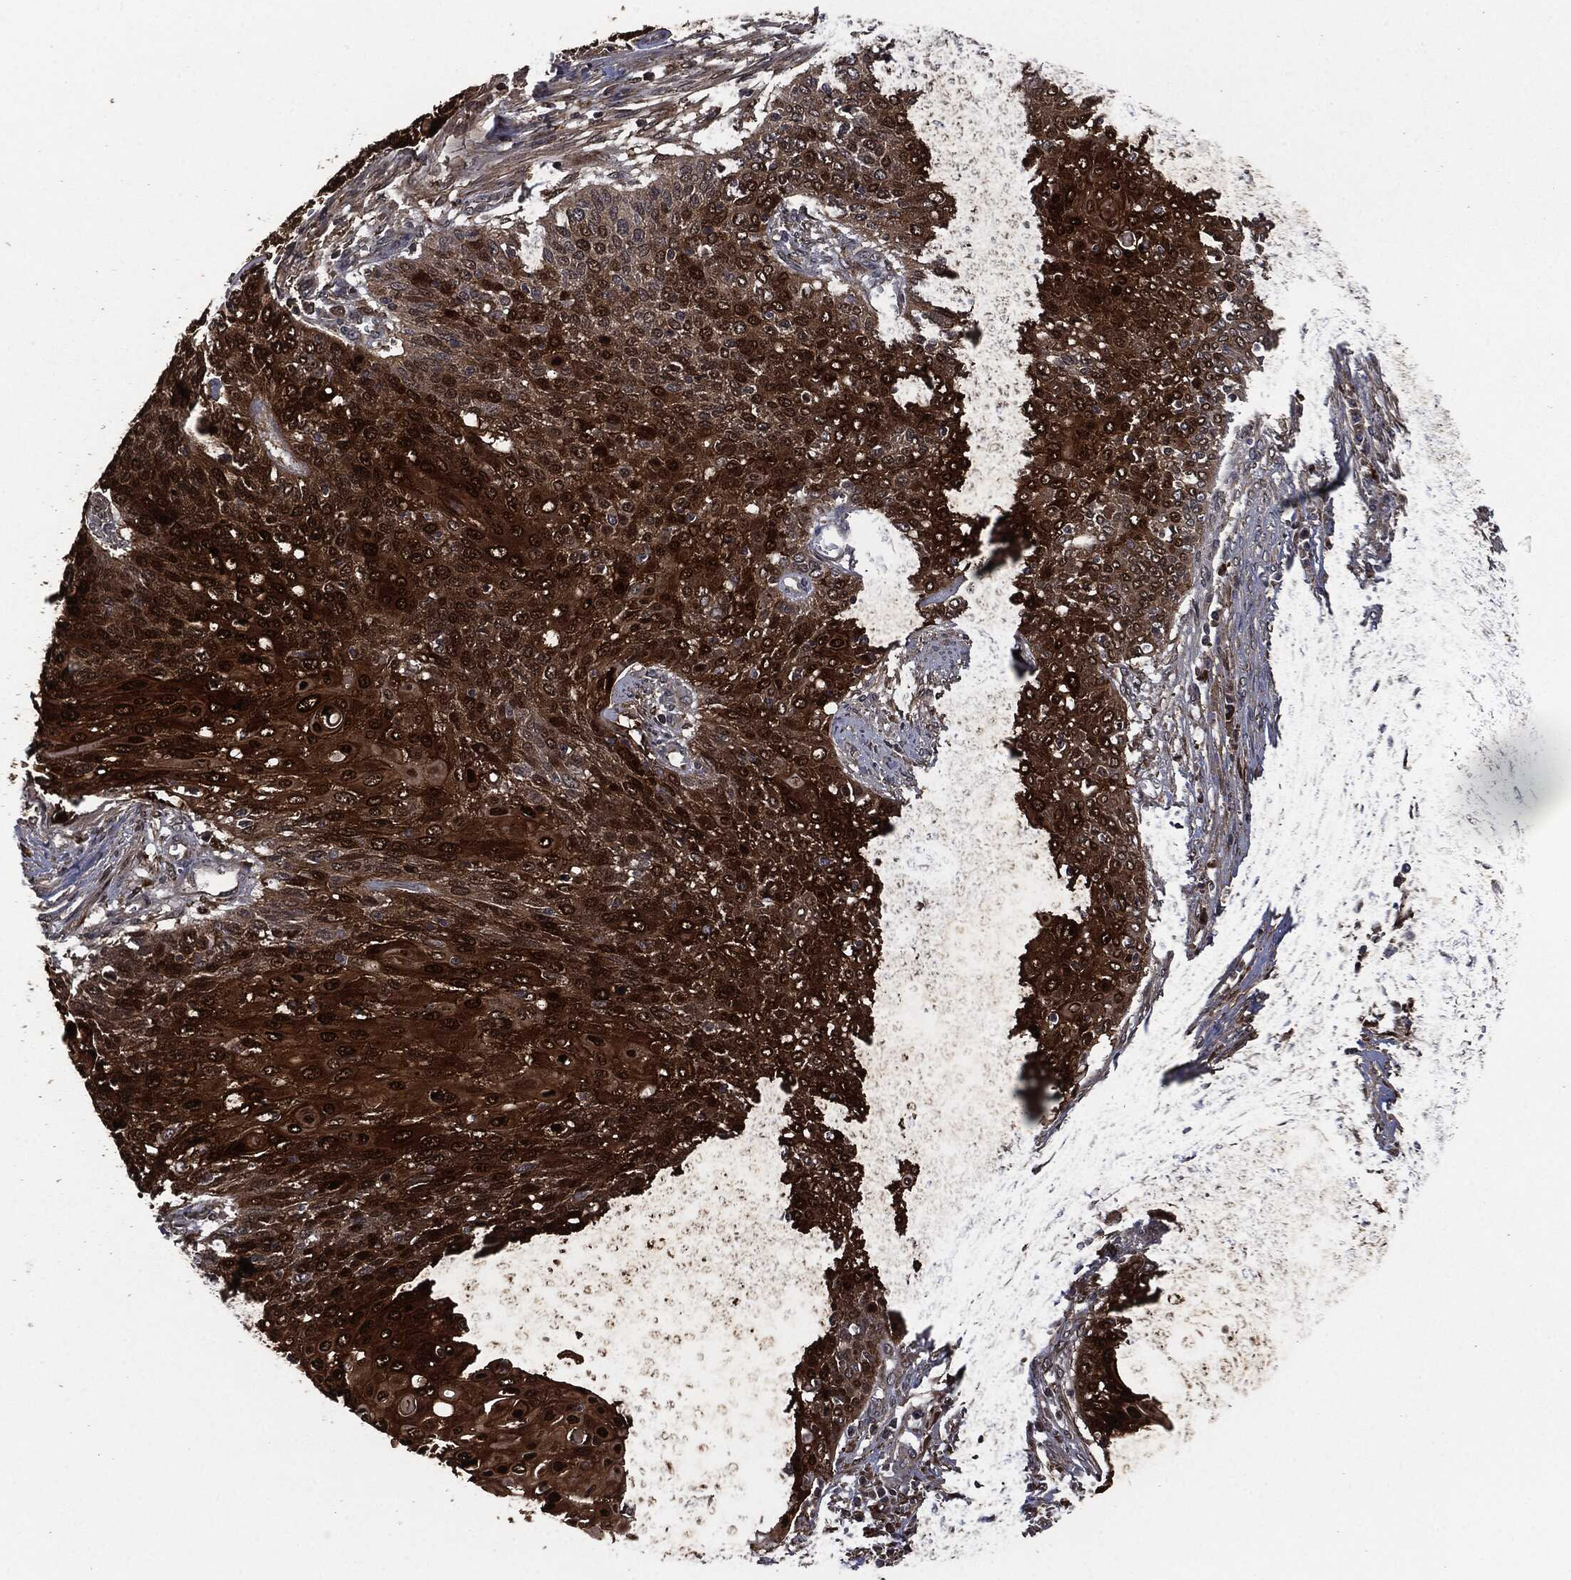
{"staining": {"intensity": "strong", "quantity": ">75%", "location": "cytoplasmic/membranous"}, "tissue": "cervical cancer", "cell_type": "Tumor cells", "image_type": "cancer", "snomed": [{"axis": "morphology", "description": "Squamous cell carcinoma, NOS"}, {"axis": "topography", "description": "Cervix"}], "caption": "Tumor cells exhibit strong cytoplasmic/membranous expression in approximately >75% of cells in cervical cancer. The protein is stained brown, and the nuclei are stained in blue (DAB IHC with brightfield microscopy, high magnification).", "gene": "CRABP2", "patient": {"sex": "female", "age": 39}}